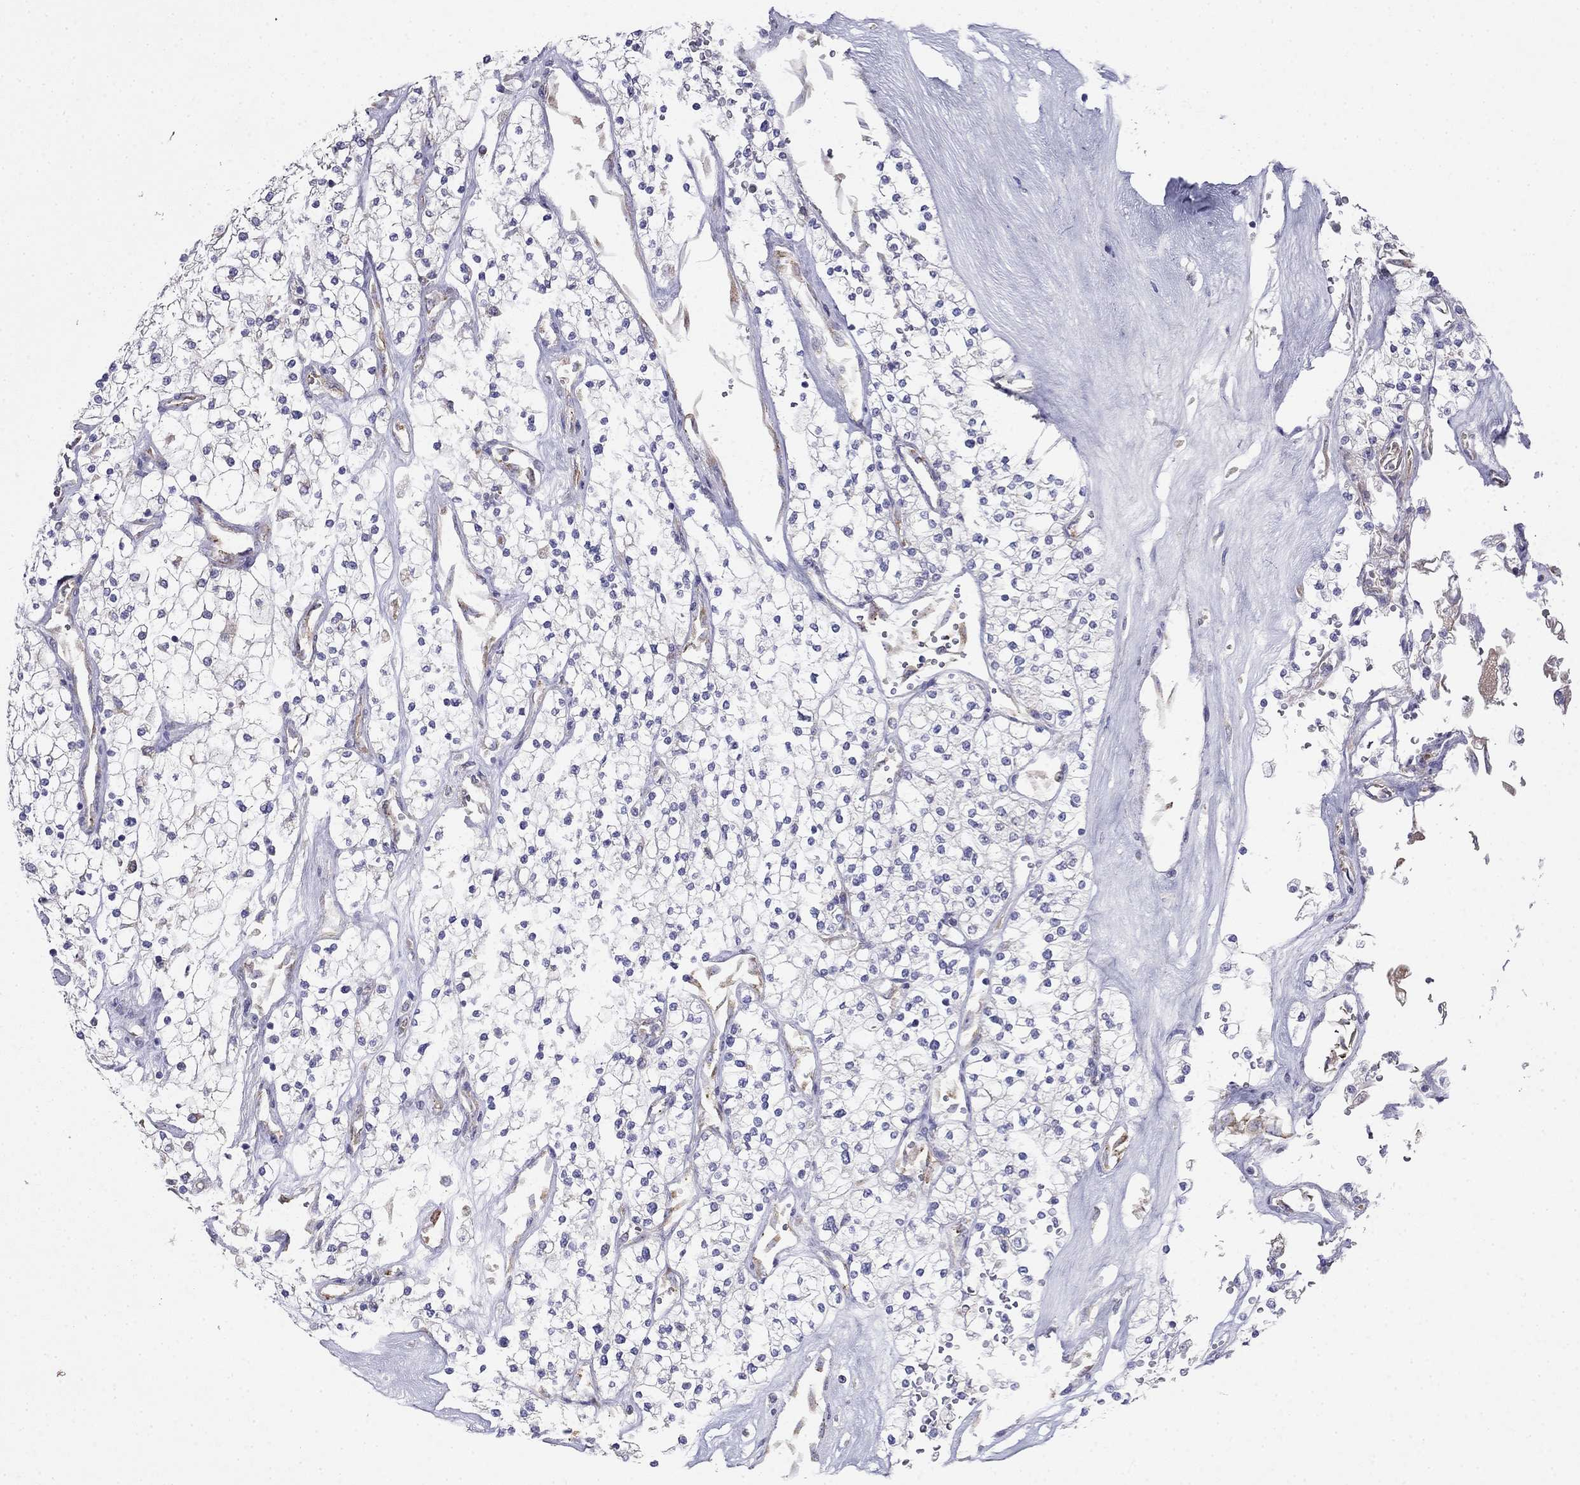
{"staining": {"intensity": "negative", "quantity": "none", "location": "none"}, "tissue": "renal cancer", "cell_type": "Tumor cells", "image_type": "cancer", "snomed": [{"axis": "morphology", "description": "Adenocarcinoma, NOS"}, {"axis": "topography", "description": "Kidney"}], "caption": "Immunohistochemistry (IHC) photomicrograph of neoplastic tissue: human renal adenocarcinoma stained with DAB displays no significant protein expression in tumor cells.", "gene": "LONRF2", "patient": {"sex": "male", "age": 80}}